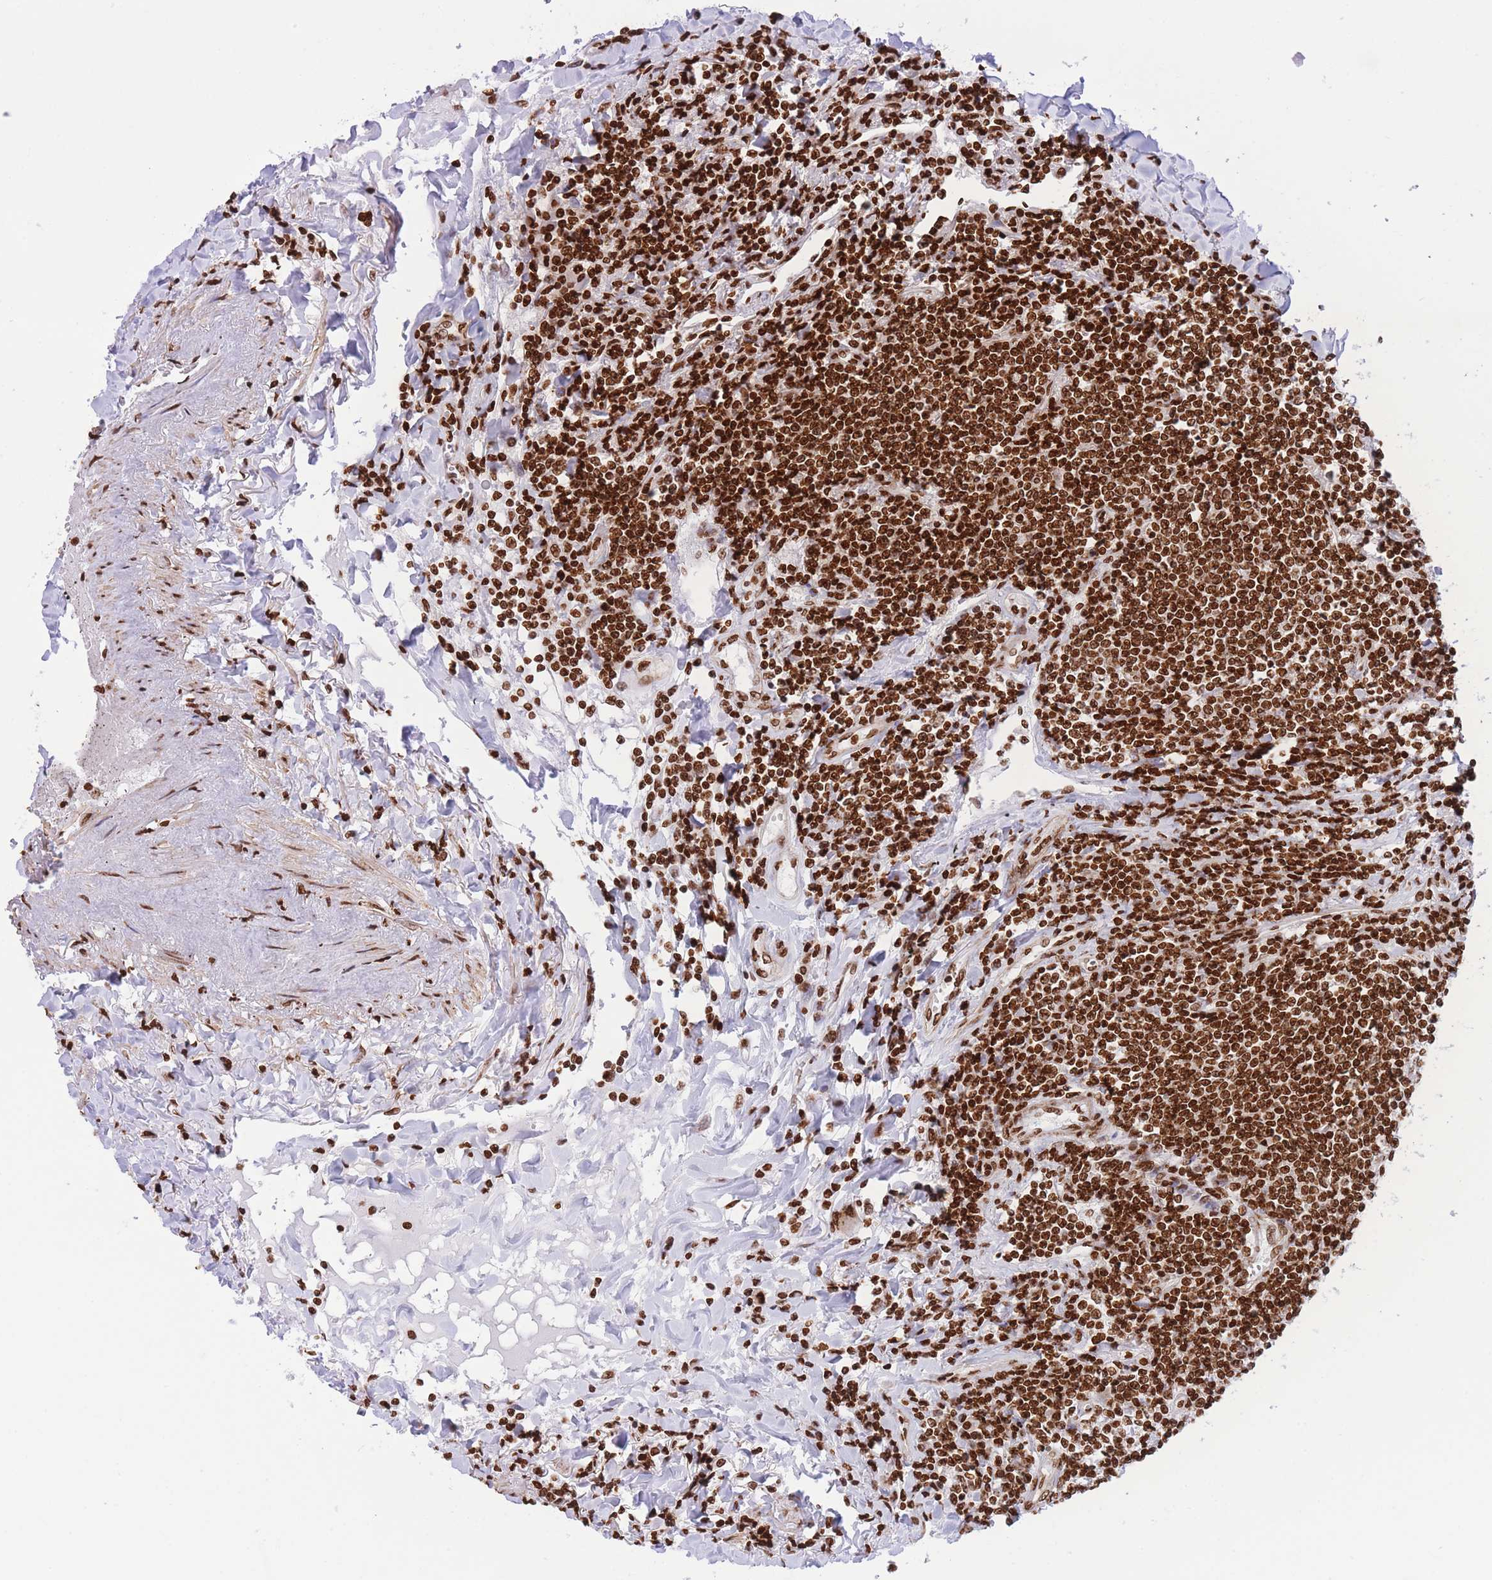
{"staining": {"intensity": "strong", "quantity": ">75%", "location": "nuclear"}, "tissue": "lymphoma", "cell_type": "Tumor cells", "image_type": "cancer", "snomed": [{"axis": "morphology", "description": "Malignant lymphoma, non-Hodgkin's type, Low grade"}, {"axis": "topography", "description": "Lung"}], "caption": "About >75% of tumor cells in malignant lymphoma, non-Hodgkin's type (low-grade) exhibit strong nuclear protein staining as visualized by brown immunohistochemical staining.", "gene": "H2BC11", "patient": {"sex": "female", "age": 71}}